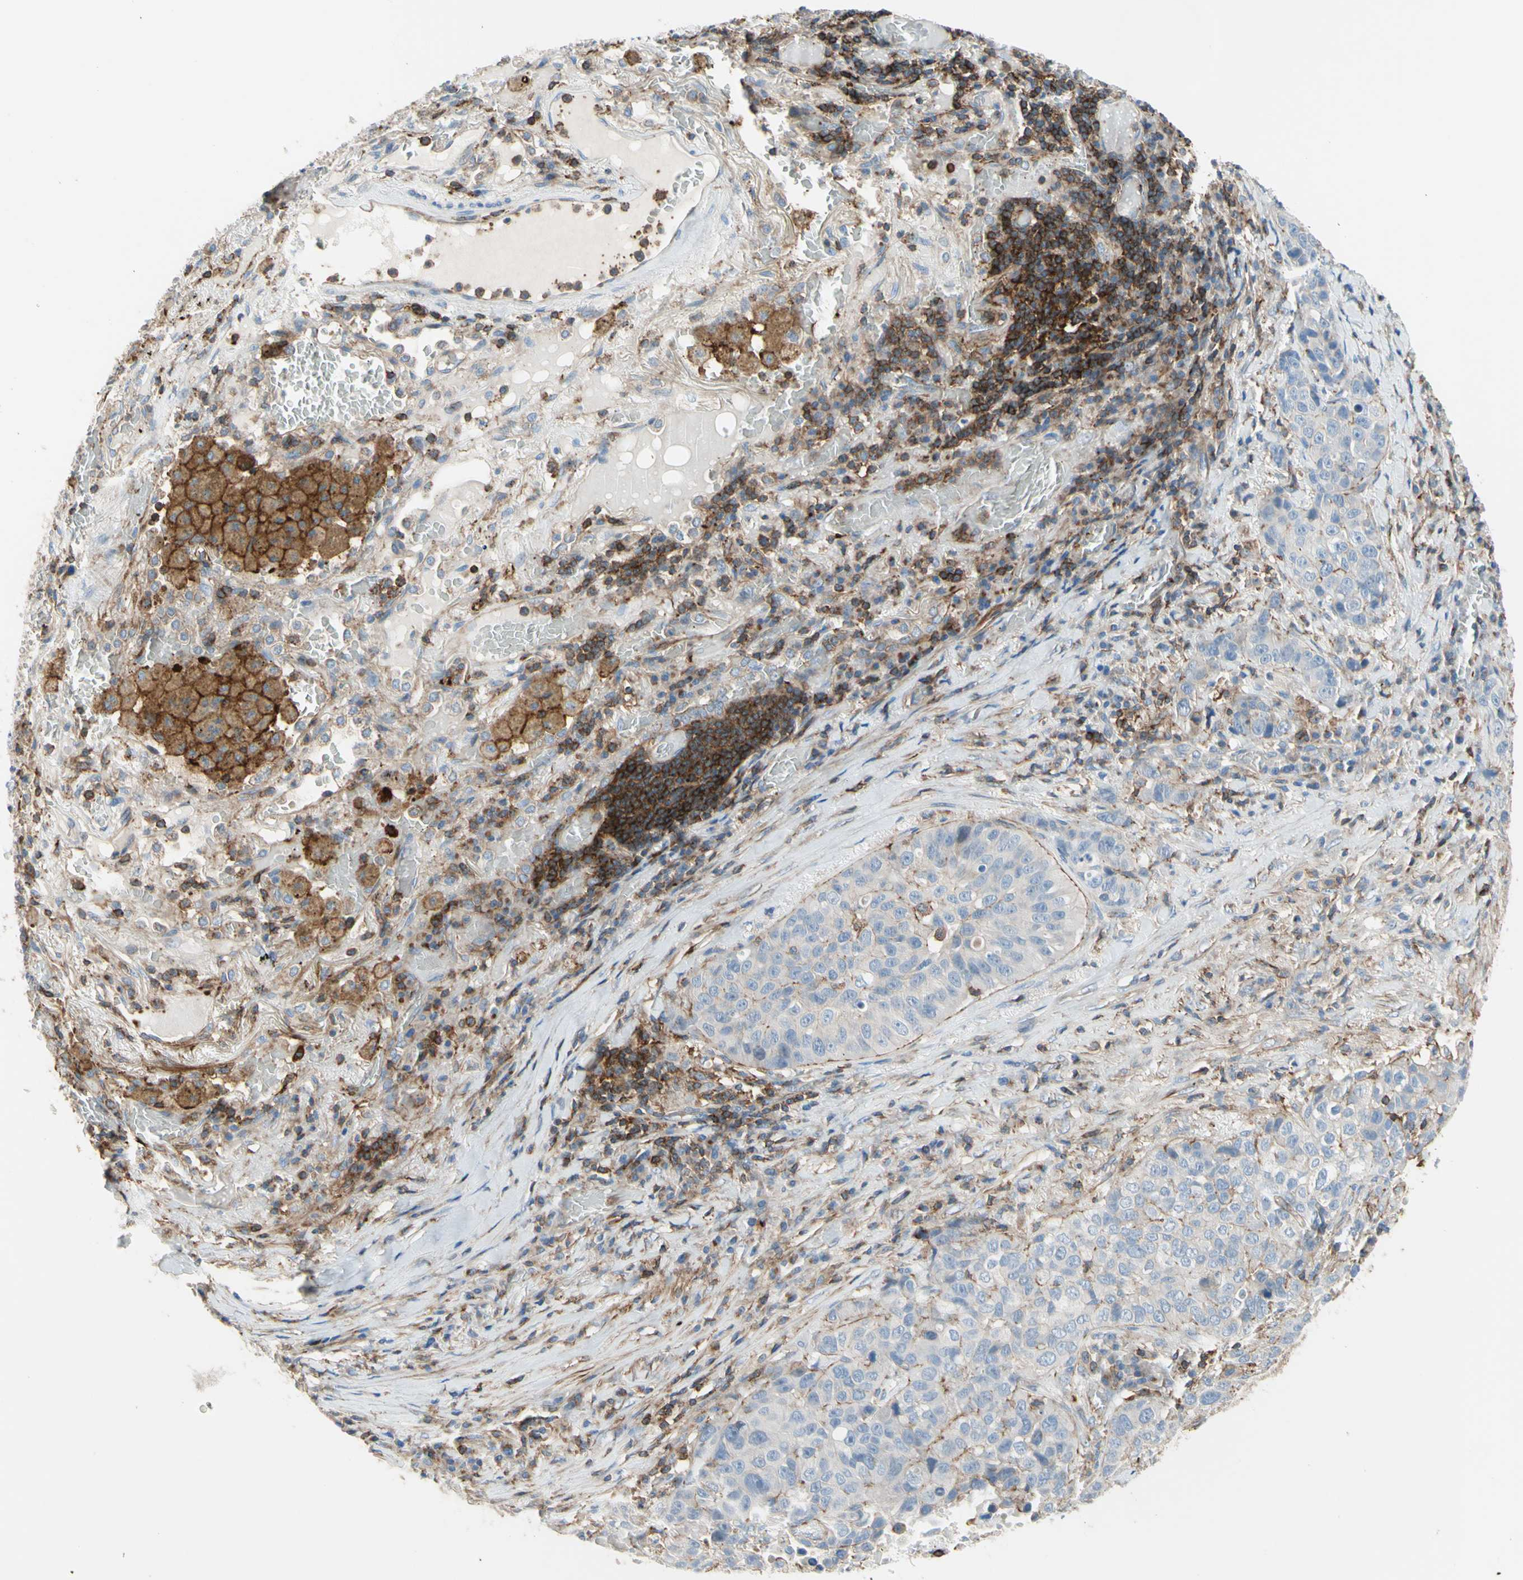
{"staining": {"intensity": "negative", "quantity": "none", "location": "none"}, "tissue": "lung cancer", "cell_type": "Tumor cells", "image_type": "cancer", "snomed": [{"axis": "morphology", "description": "Squamous cell carcinoma, NOS"}, {"axis": "topography", "description": "Lung"}], "caption": "Protein analysis of lung squamous cell carcinoma reveals no significant positivity in tumor cells.", "gene": "SEMA4C", "patient": {"sex": "male", "age": 57}}